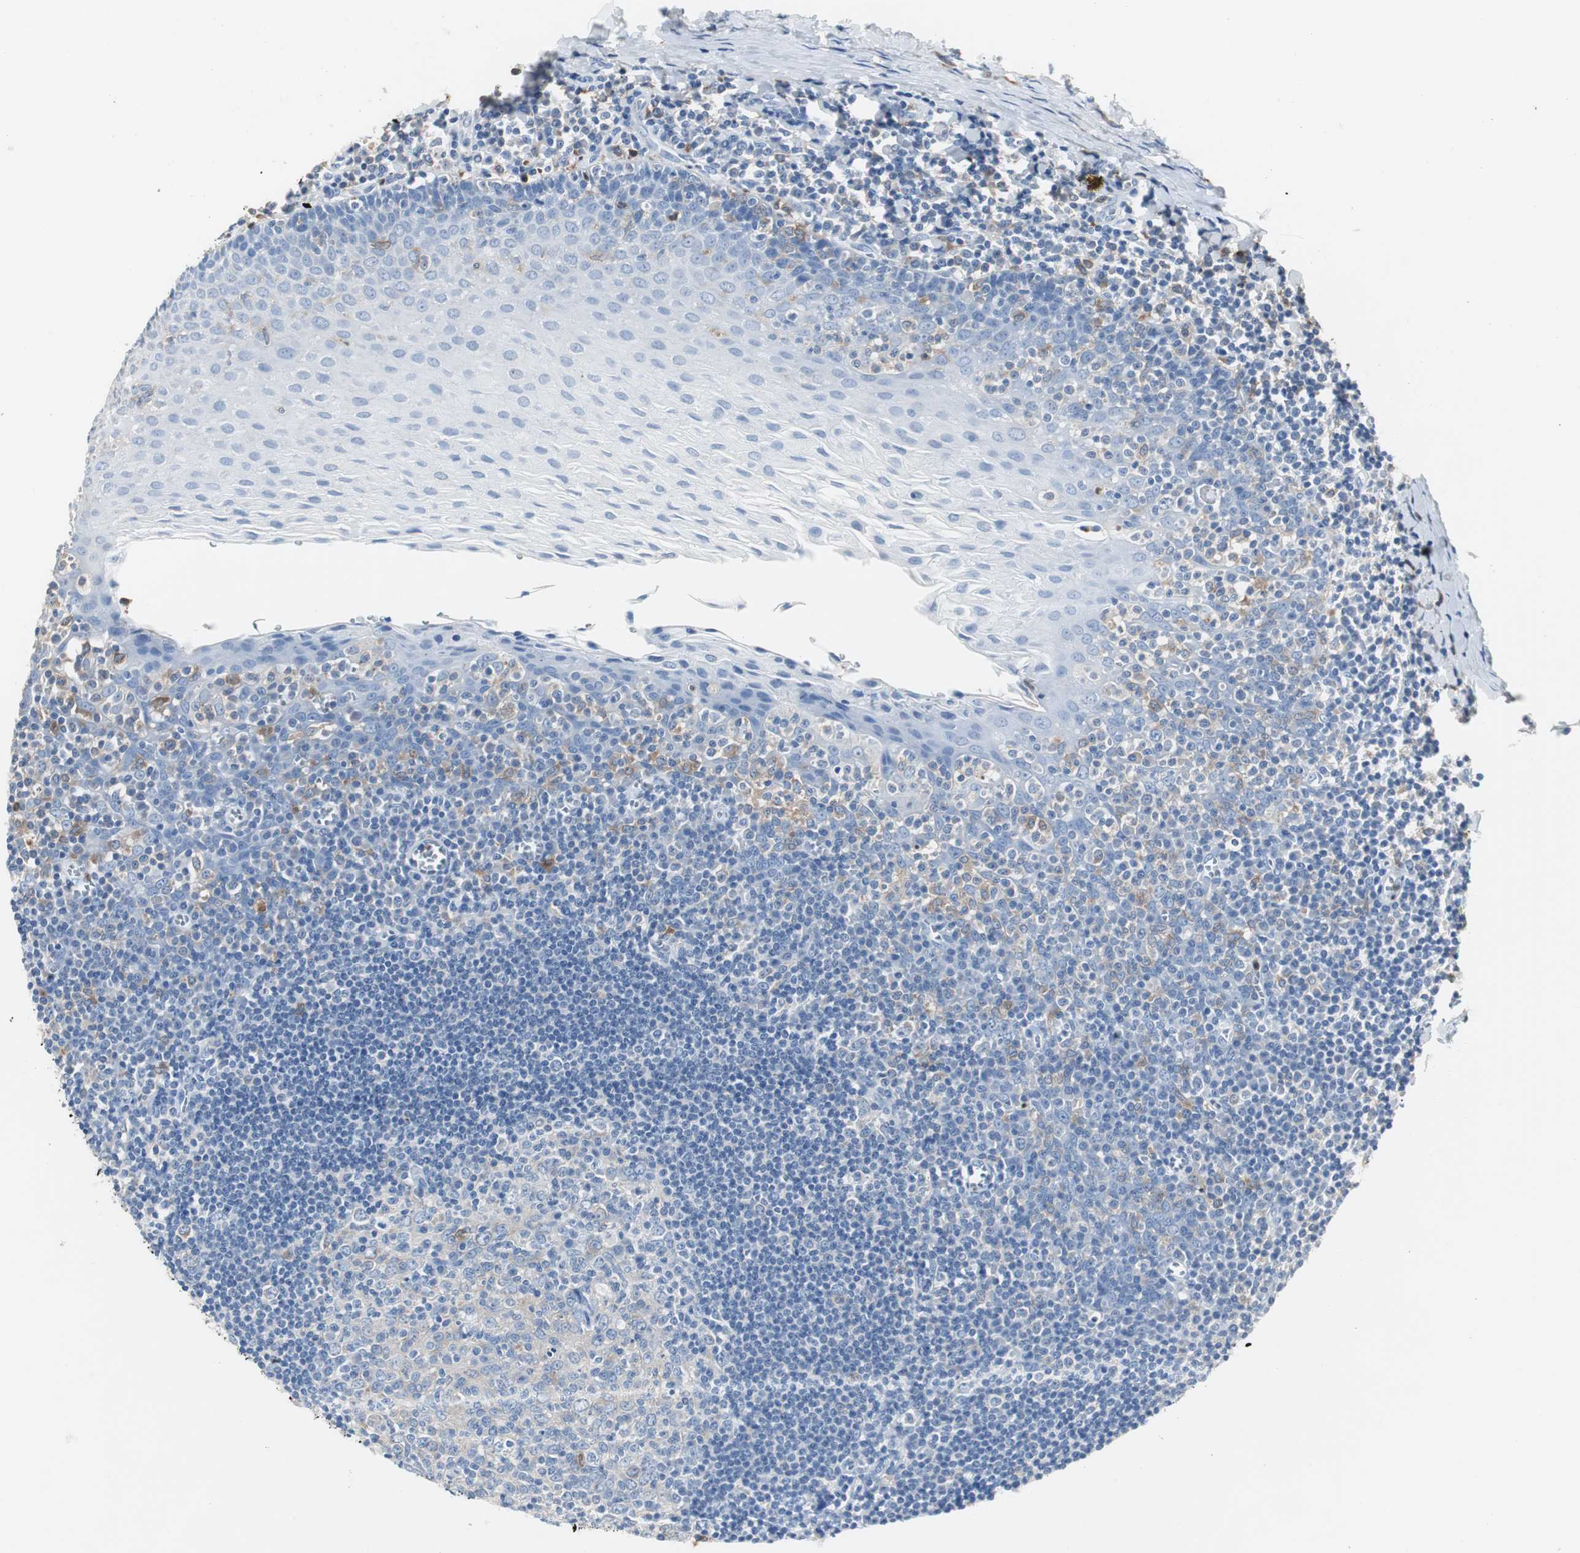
{"staining": {"intensity": "negative", "quantity": "none", "location": "none"}, "tissue": "oral mucosa", "cell_type": "Squamous epithelial cells", "image_type": "normal", "snomed": [{"axis": "morphology", "description": "Normal tissue, NOS"}, {"axis": "topography", "description": "Oral tissue"}], "caption": "Immunohistochemical staining of unremarkable oral mucosa reveals no significant positivity in squamous epithelial cells.", "gene": "NCF2", "patient": {"sex": "male", "age": 20}}